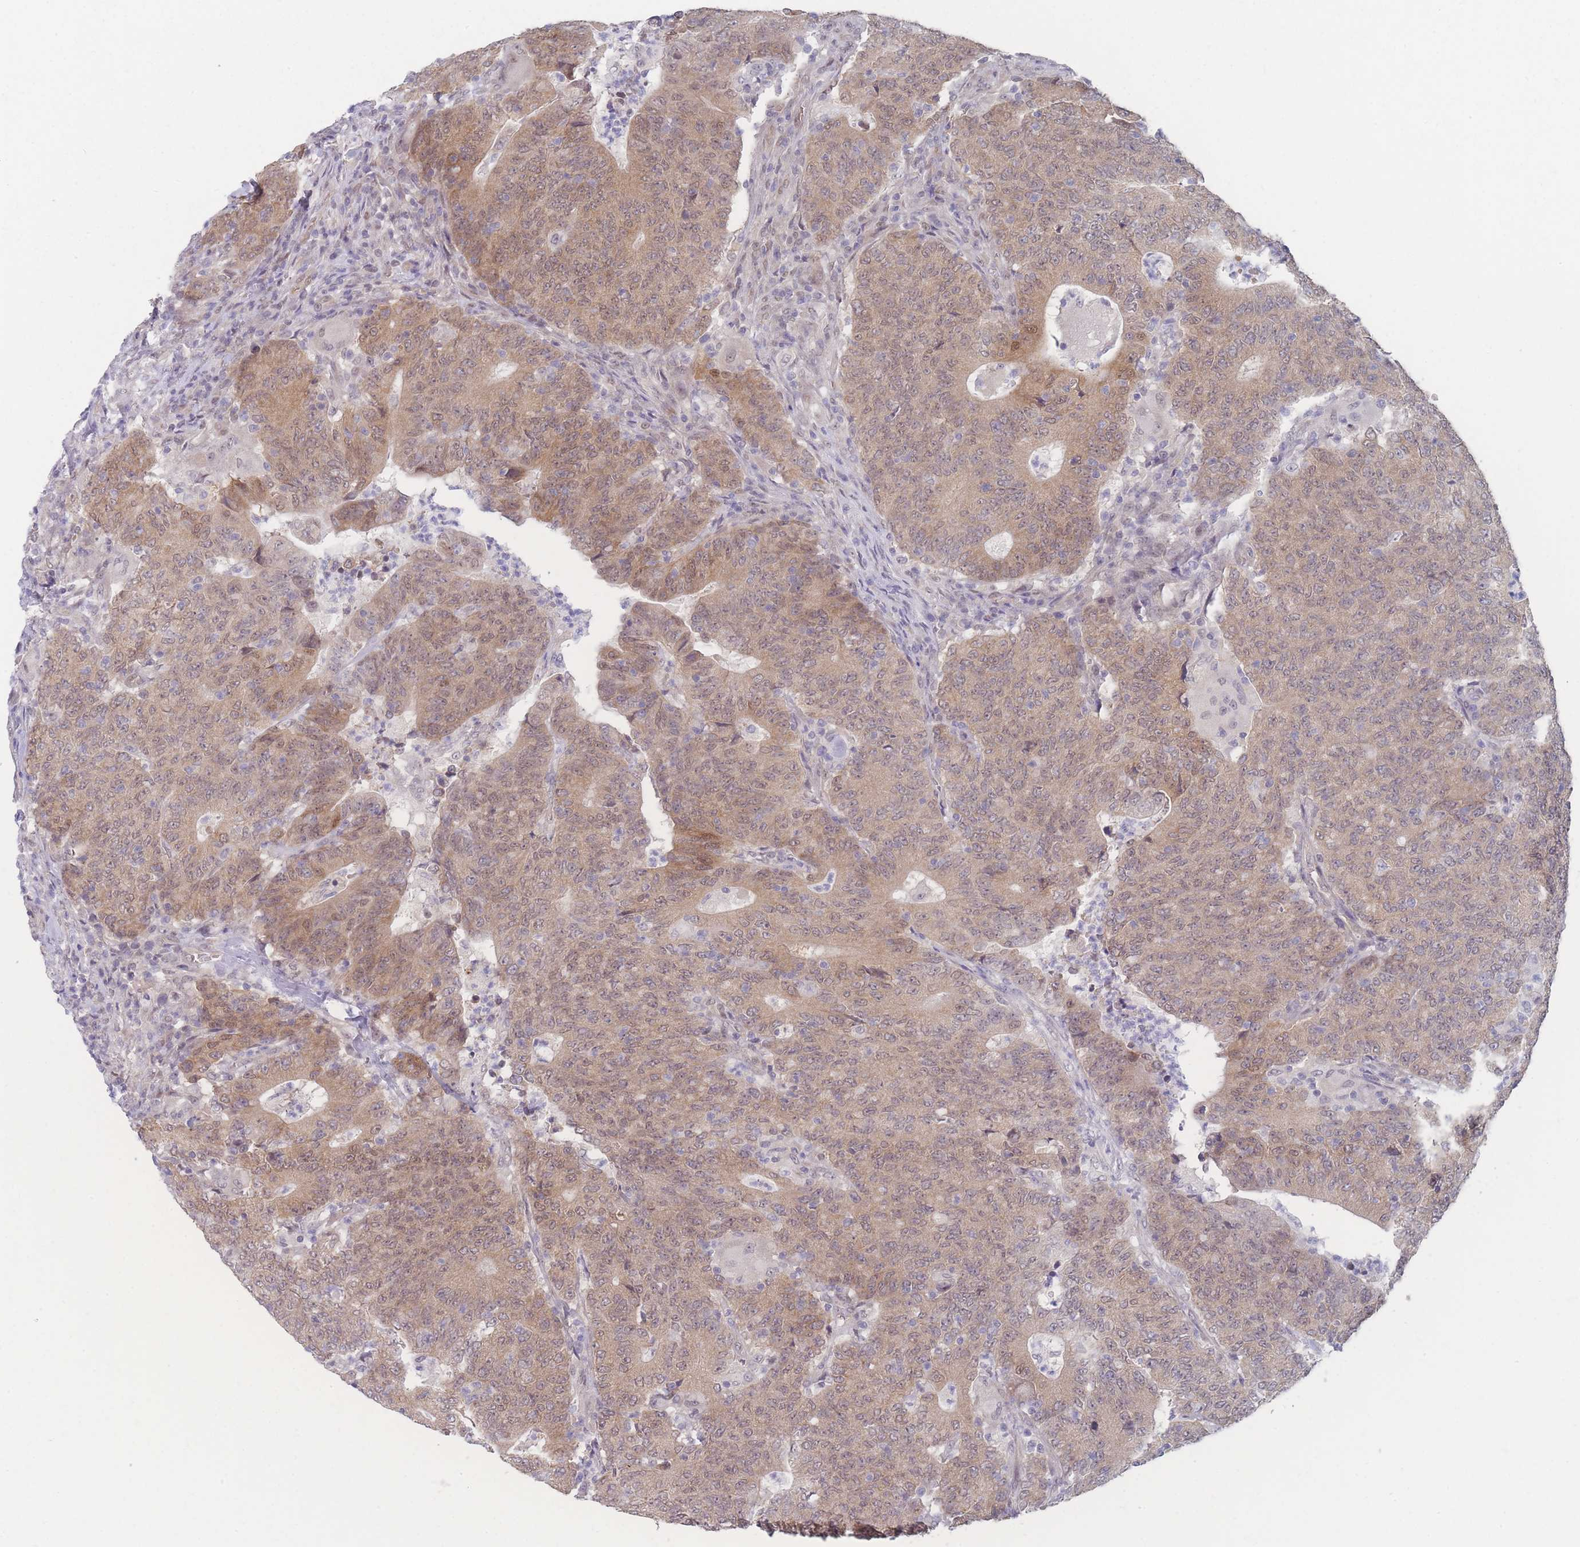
{"staining": {"intensity": "weak", "quantity": ">75%", "location": "cytoplasmic/membranous,nuclear"}, "tissue": "colorectal cancer", "cell_type": "Tumor cells", "image_type": "cancer", "snomed": [{"axis": "morphology", "description": "Adenocarcinoma, NOS"}, {"axis": "topography", "description": "Colon"}], "caption": "Human adenocarcinoma (colorectal) stained with a protein marker shows weak staining in tumor cells.", "gene": "ANKRD10", "patient": {"sex": "female", "age": 75}}